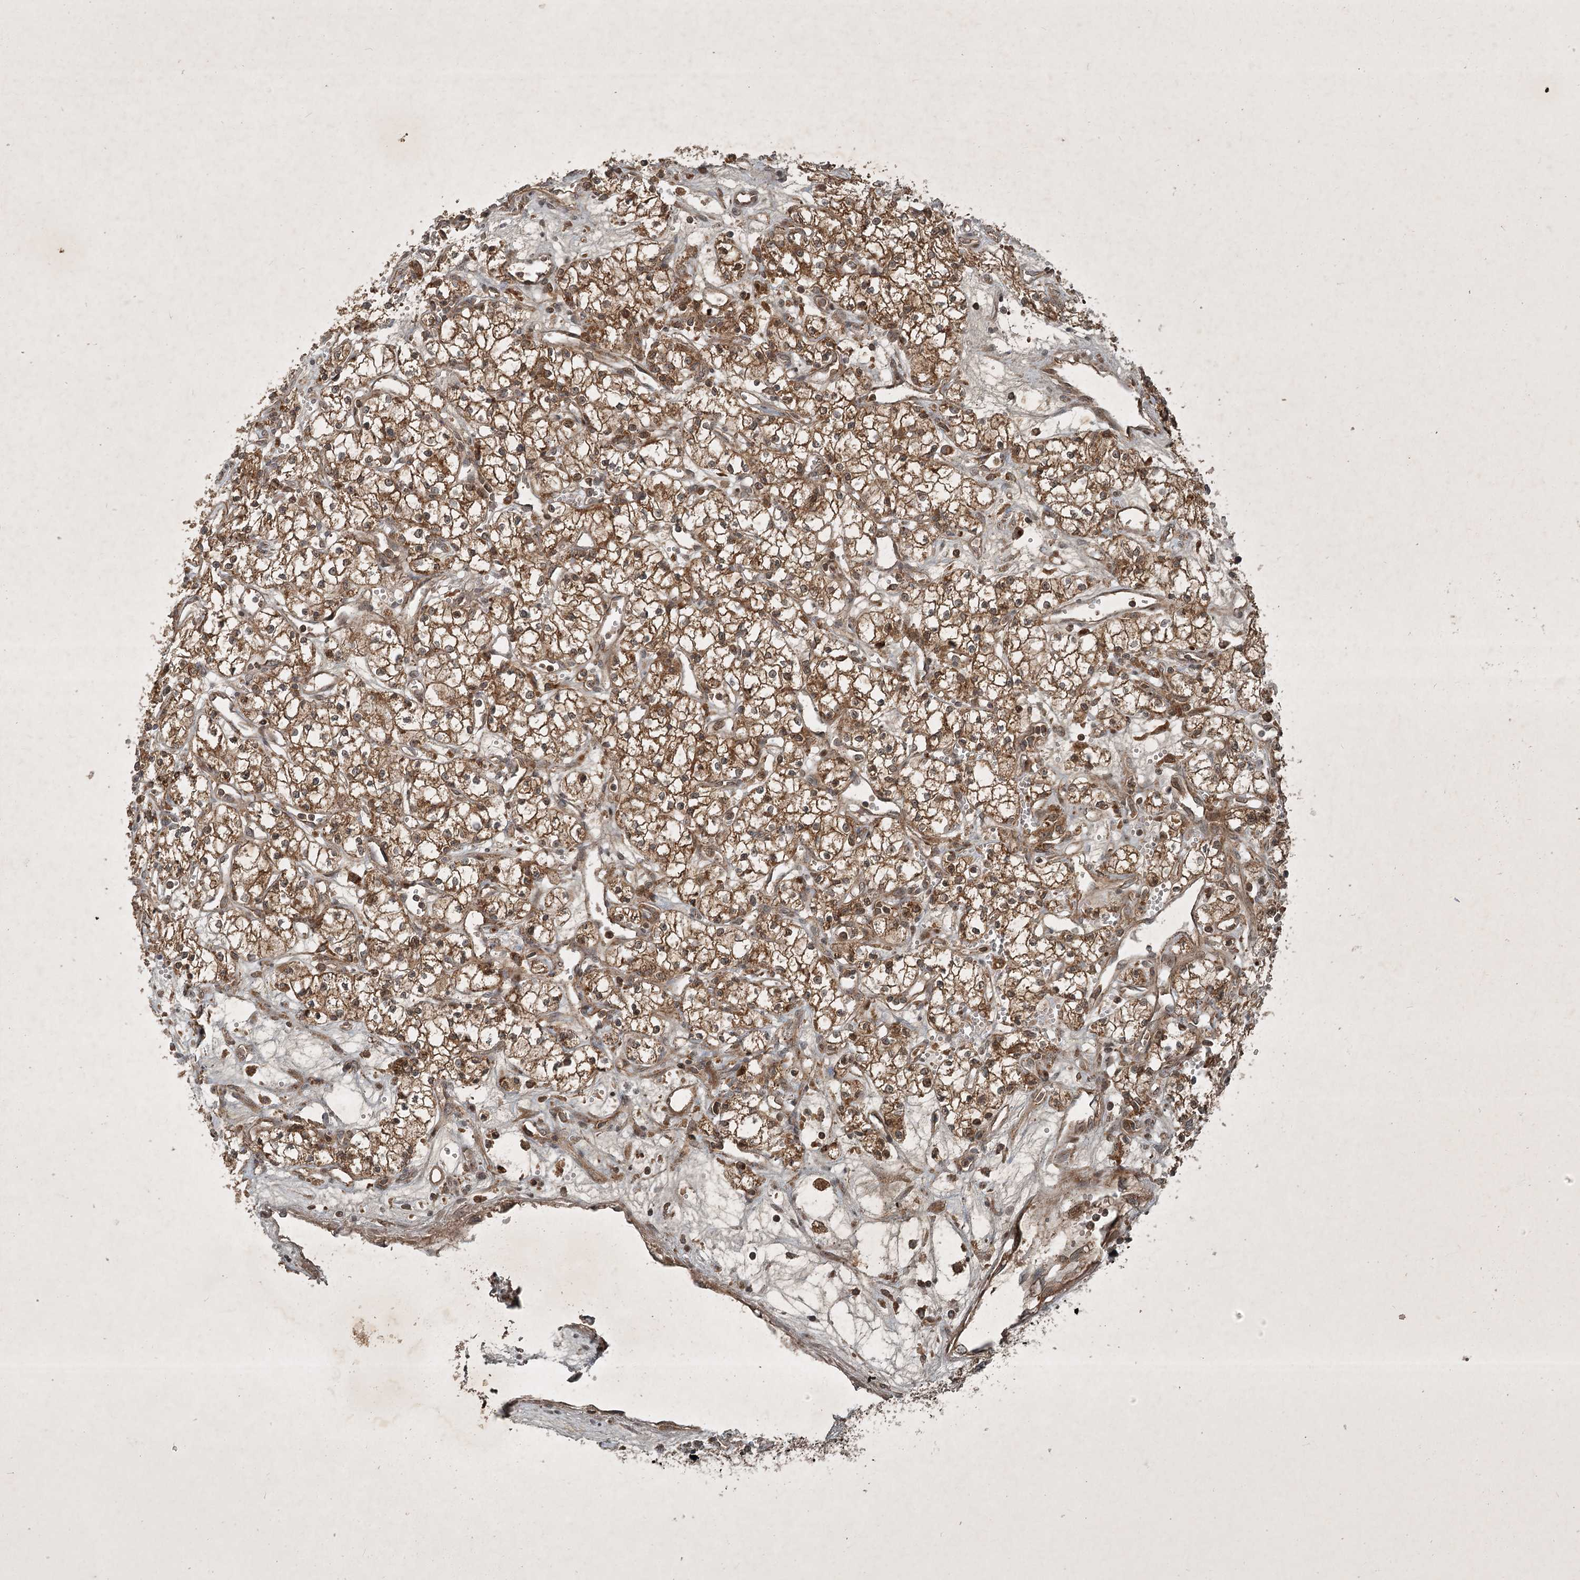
{"staining": {"intensity": "moderate", "quantity": ">75%", "location": "cytoplasmic/membranous"}, "tissue": "renal cancer", "cell_type": "Tumor cells", "image_type": "cancer", "snomed": [{"axis": "morphology", "description": "Adenocarcinoma, NOS"}, {"axis": "topography", "description": "Kidney"}], "caption": "Moderate cytoplasmic/membranous protein staining is seen in about >75% of tumor cells in renal cancer.", "gene": "UNC93A", "patient": {"sex": "male", "age": 59}}